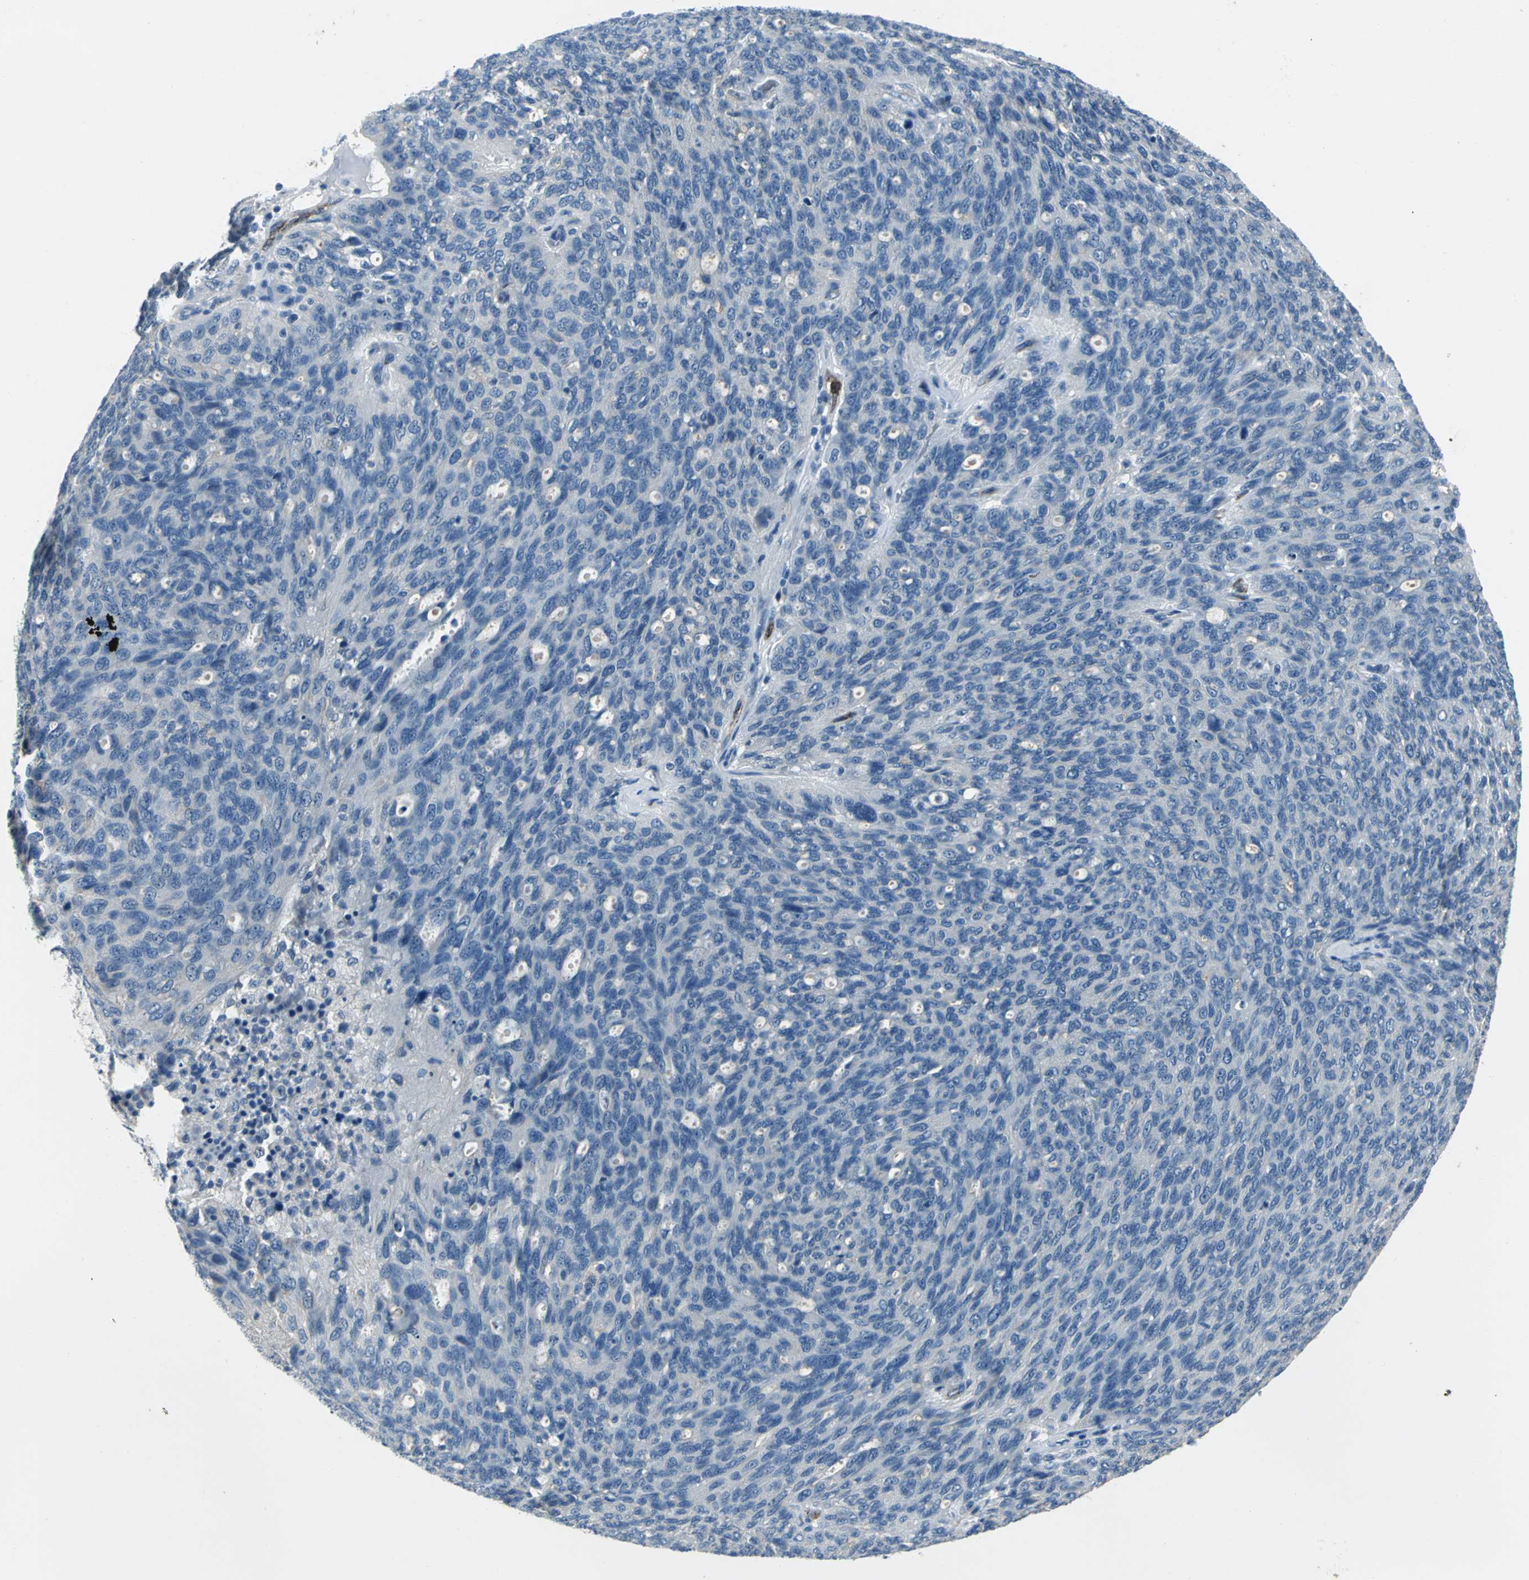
{"staining": {"intensity": "negative", "quantity": "none", "location": "none"}, "tissue": "ovarian cancer", "cell_type": "Tumor cells", "image_type": "cancer", "snomed": [{"axis": "morphology", "description": "Carcinoma, endometroid"}, {"axis": "topography", "description": "Ovary"}], "caption": "Image shows no significant protein staining in tumor cells of endometroid carcinoma (ovarian).", "gene": "SELP", "patient": {"sex": "female", "age": 60}}